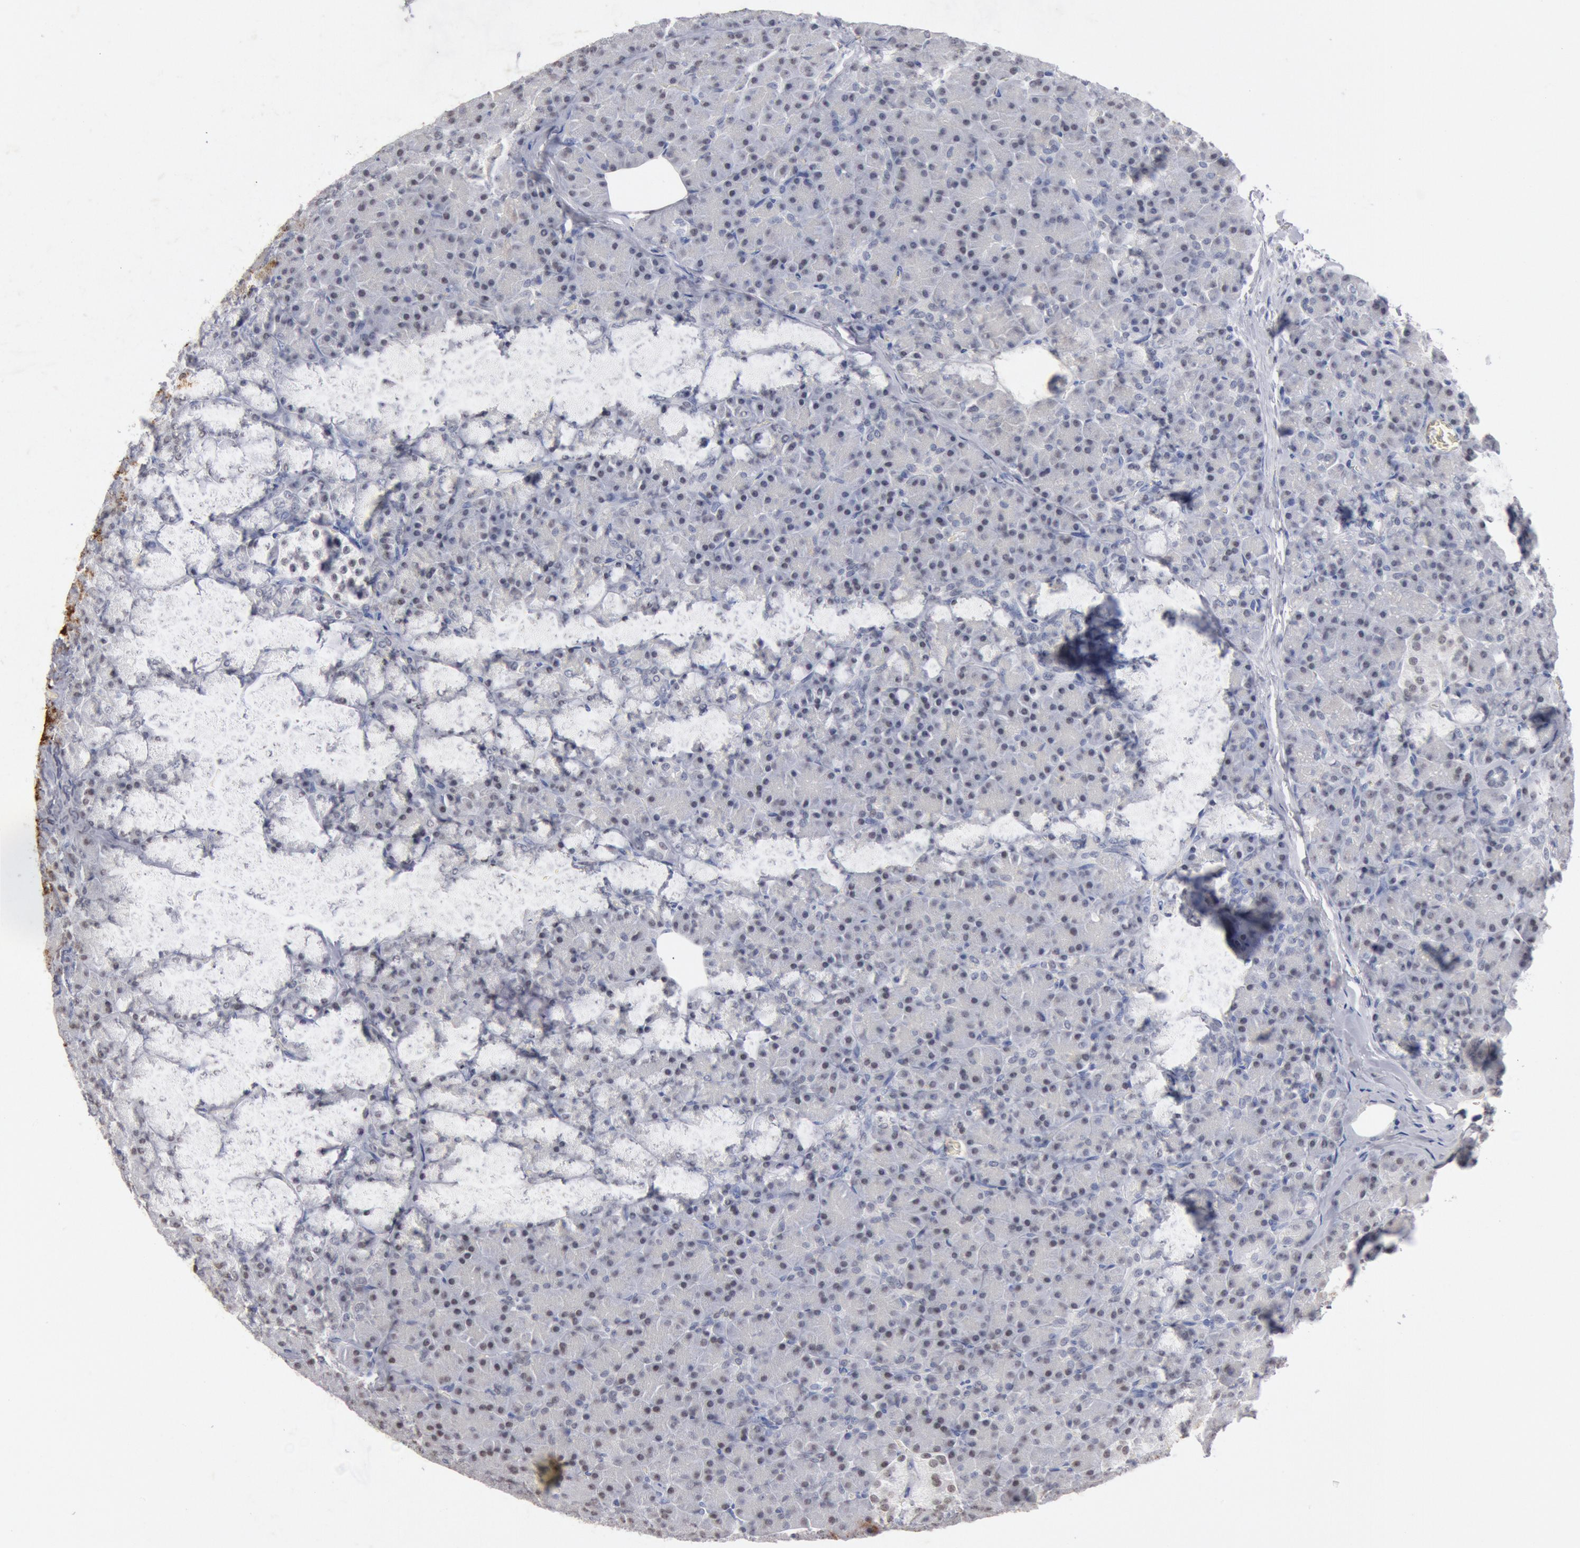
{"staining": {"intensity": "weak", "quantity": "25%-75%", "location": "nuclear"}, "tissue": "pancreas", "cell_type": "Exocrine glandular cells", "image_type": "normal", "snomed": [{"axis": "morphology", "description": "Normal tissue, NOS"}, {"axis": "topography", "description": "Pancreas"}], "caption": "IHC staining of unremarkable pancreas, which exhibits low levels of weak nuclear expression in about 25%-75% of exocrine glandular cells indicating weak nuclear protein expression. The staining was performed using DAB (brown) for protein detection and nuclei were counterstained in hematoxylin (blue).", "gene": "FOXA2", "patient": {"sex": "female", "age": 43}}